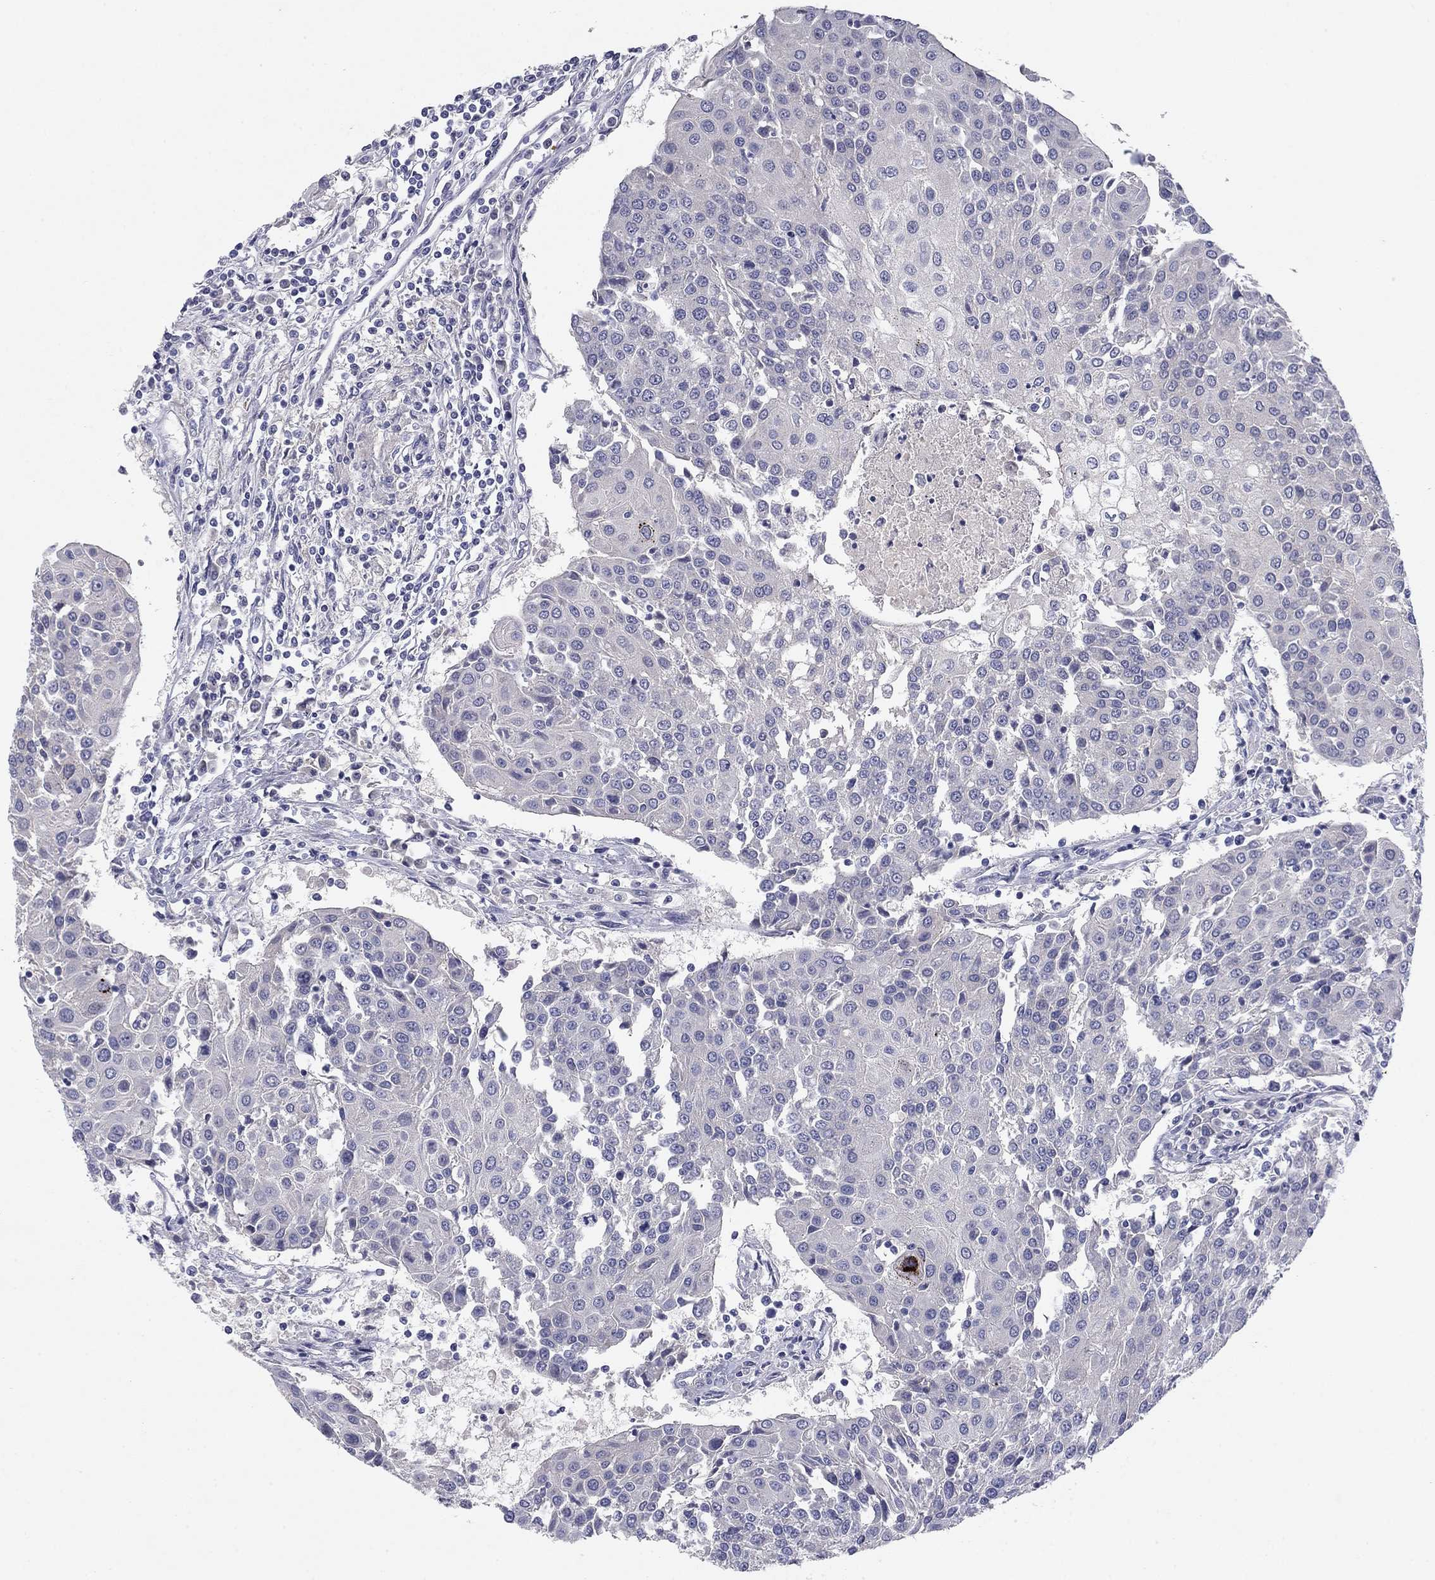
{"staining": {"intensity": "negative", "quantity": "none", "location": "none"}, "tissue": "urothelial cancer", "cell_type": "Tumor cells", "image_type": "cancer", "snomed": [{"axis": "morphology", "description": "Urothelial carcinoma, High grade"}, {"axis": "topography", "description": "Urinary bladder"}], "caption": "A micrograph of human urothelial cancer is negative for staining in tumor cells. (IHC, brightfield microscopy, high magnification).", "gene": "CNTNAP4", "patient": {"sex": "female", "age": 85}}